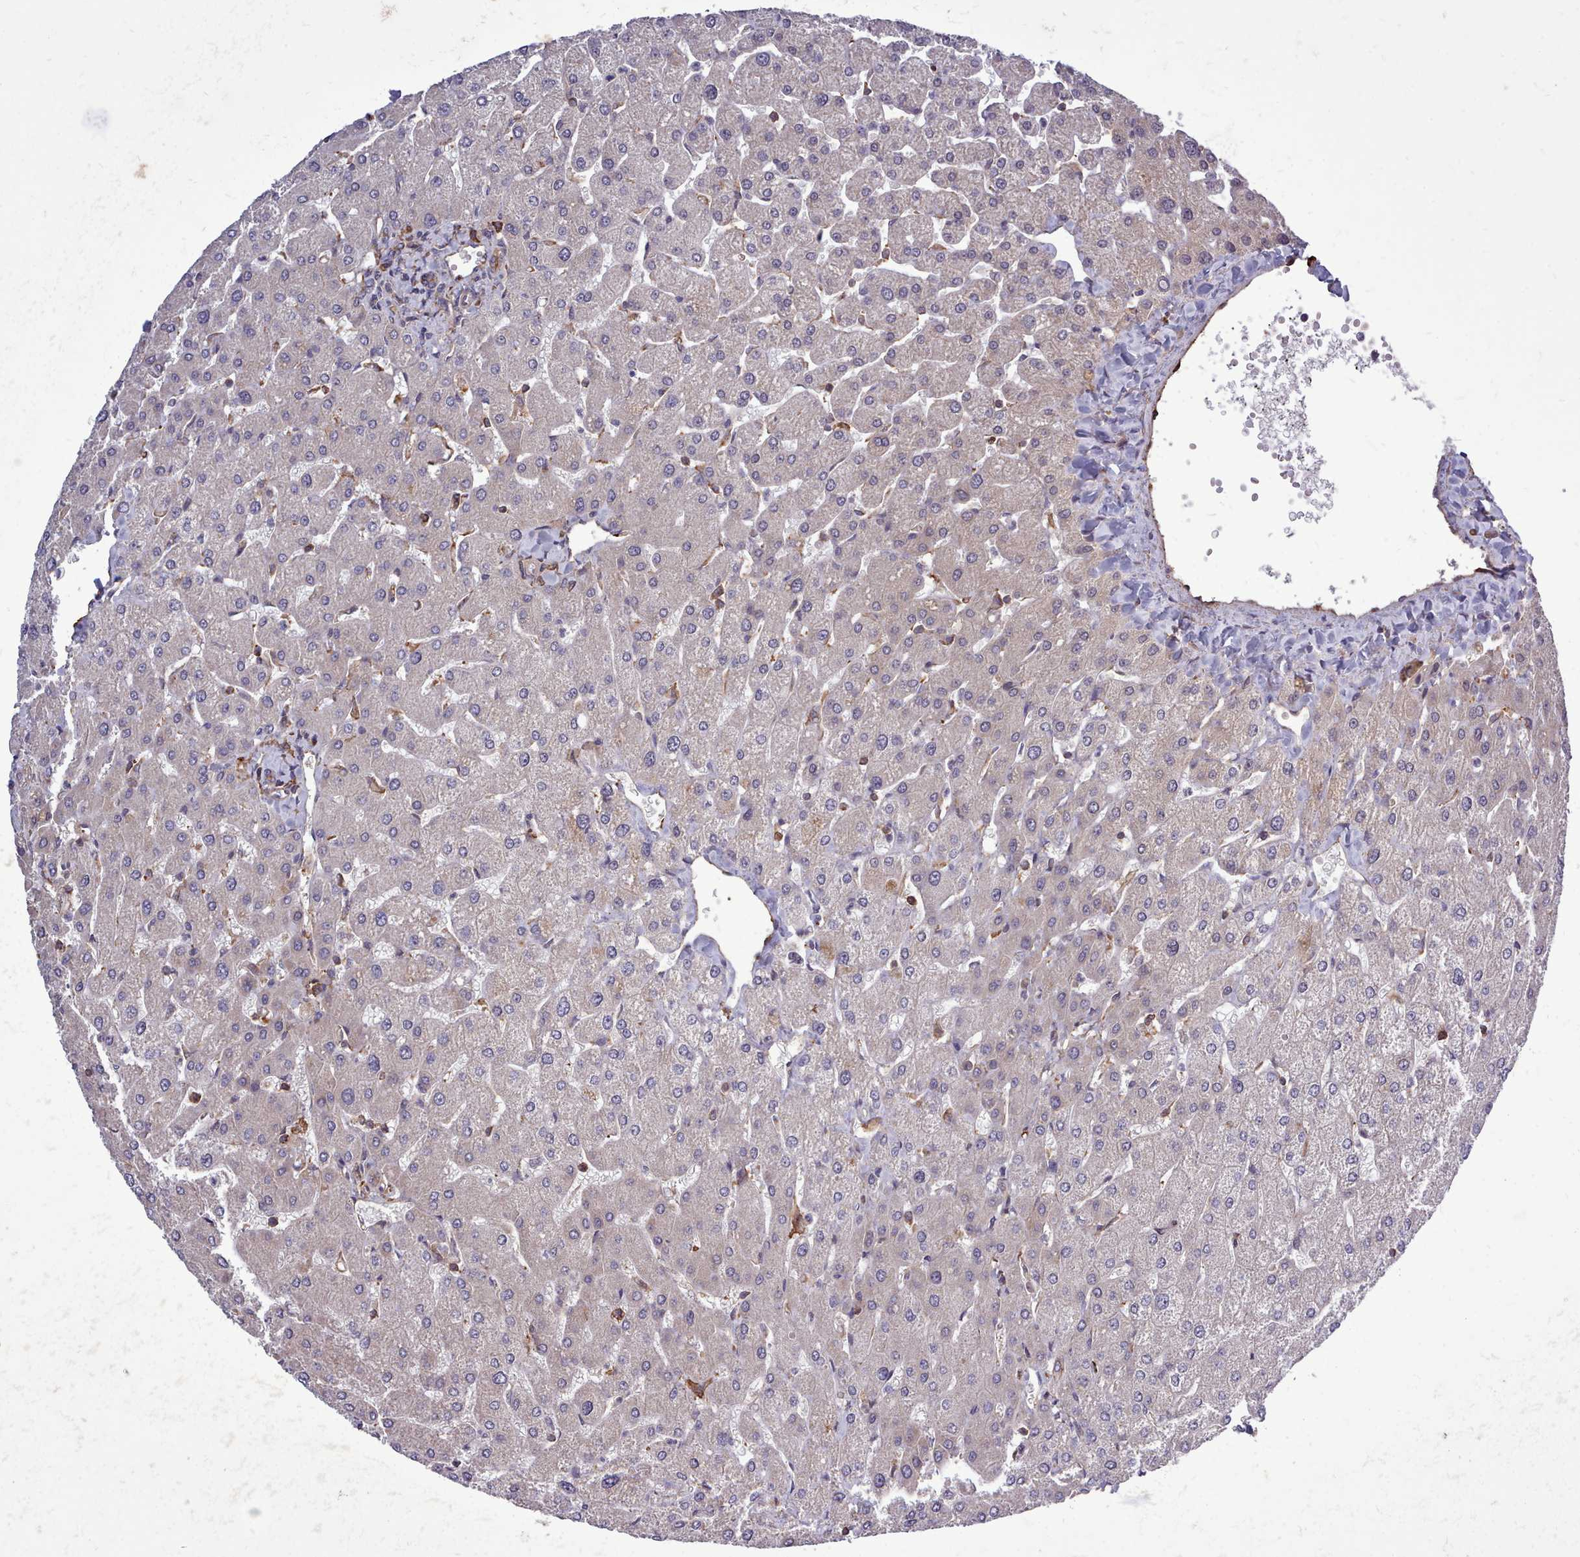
{"staining": {"intensity": "weak", "quantity": "25%-75%", "location": "cytoplasmic/membranous"}, "tissue": "liver", "cell_type": "Cholangiocytes", "image_type": "normal", "snomed": [{"axis": "morphology", "description": "Normal tissue, NOS"}, {"axis": "topography", "description": "Liver"}], "caption": "A low amount of weak cytoplasmic/membranous staining is seen in approximately 25%-75% of cholangiocytes in unremarkable liver.", "gene": "STUB1", "patient": {"sex": "male", "age": 55}}